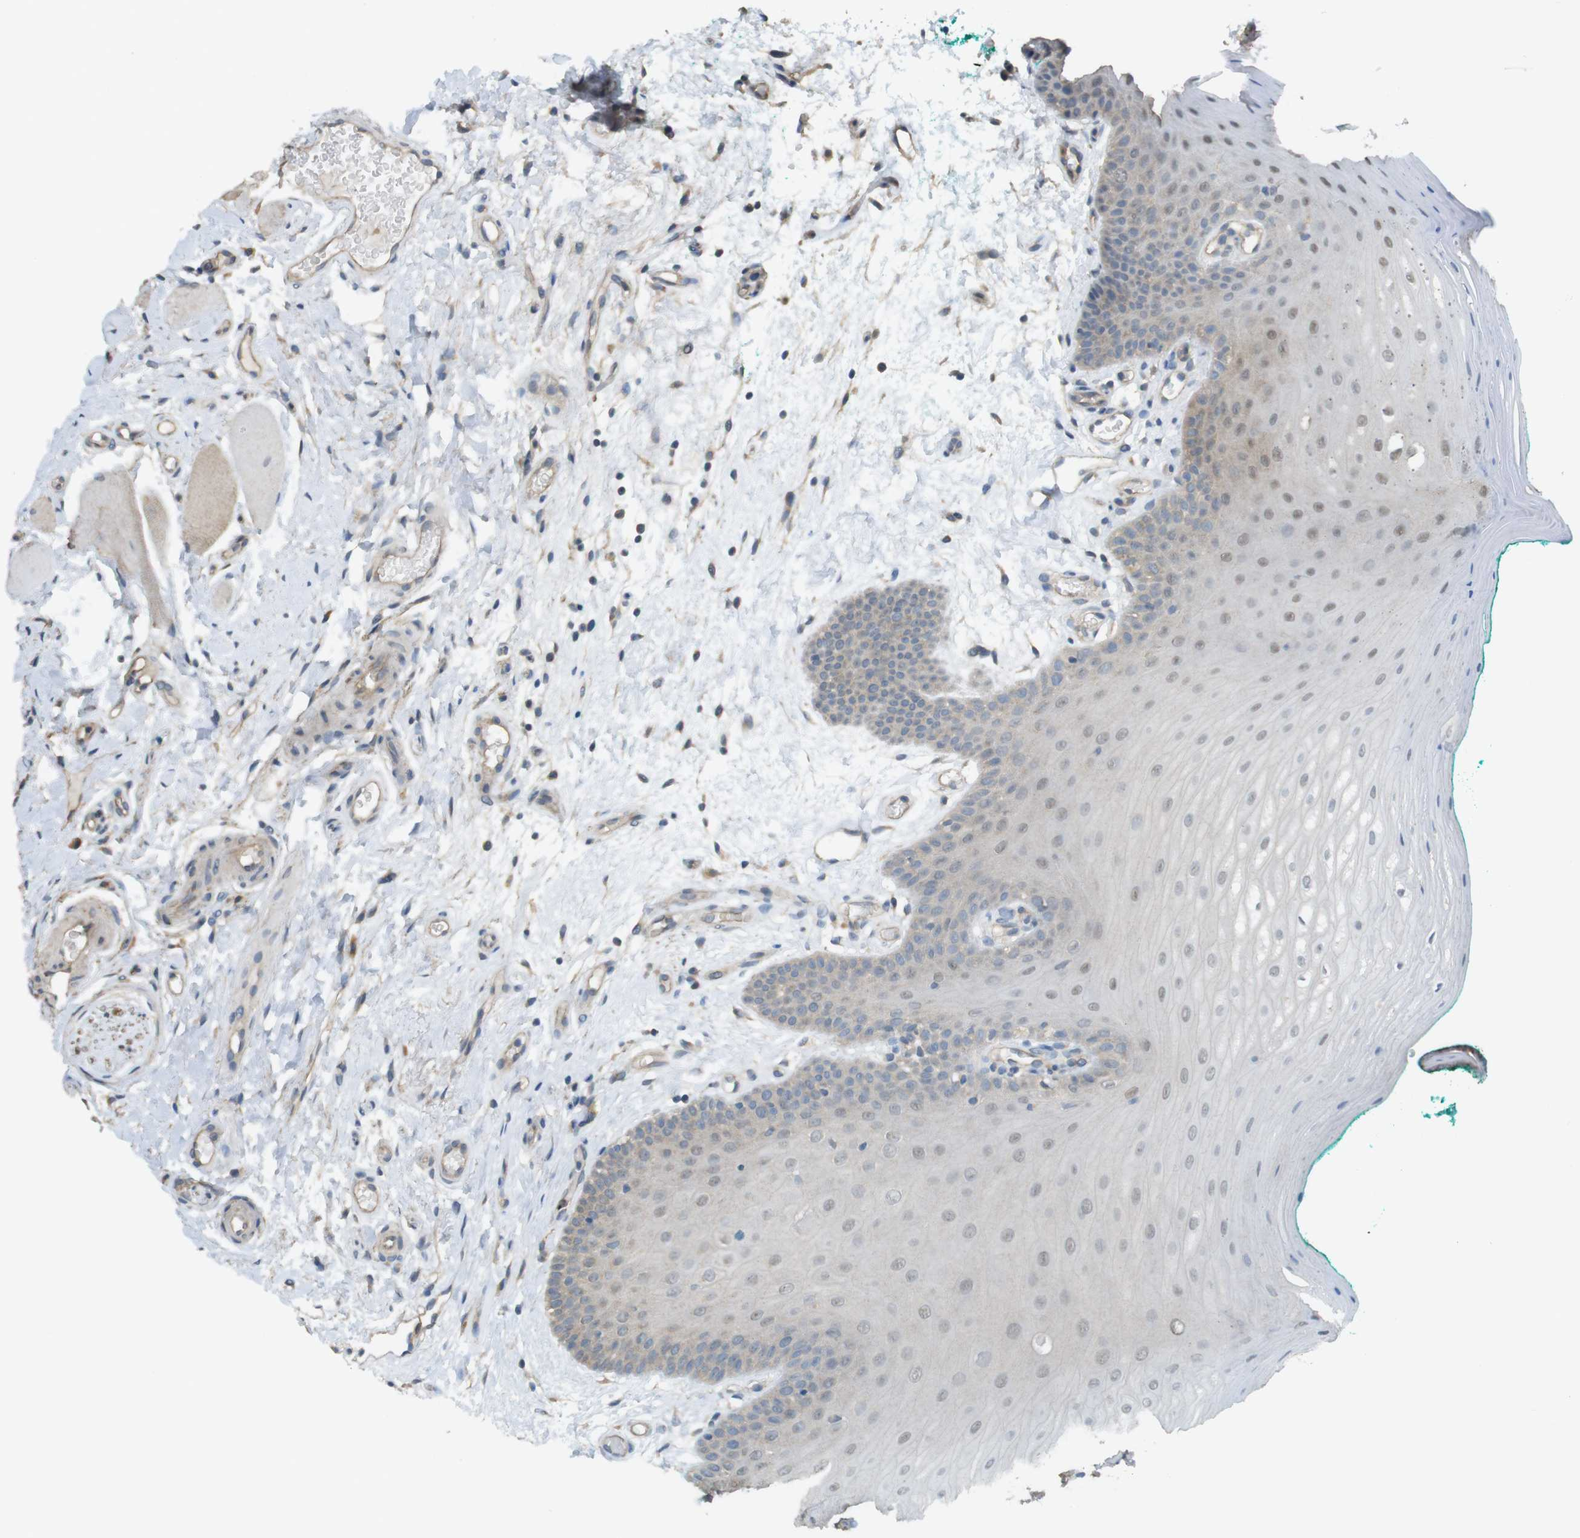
{"staining": {"intensity": "weak", "quantity": "<25%", "location": "cytoplasmic/membranous,nuclear"}, "tissue": "oral mucosa", "cell_type": "Squamous epithelial cells", "image_type": "normal", "snomed": [{"axis": "morphology", "description": "Normal tissue, NOS"}, {"axis": "topography", "description": "Skeletal muscle"}, {"axis": "topography", "description": "Oral tissue"}], "caption": "Oral mucosa stained for a protein using IHC shows no expression squamous epithelial cells.", "gene": "ZDHHC20", "patient": {"sex": "male", "age": 58}}